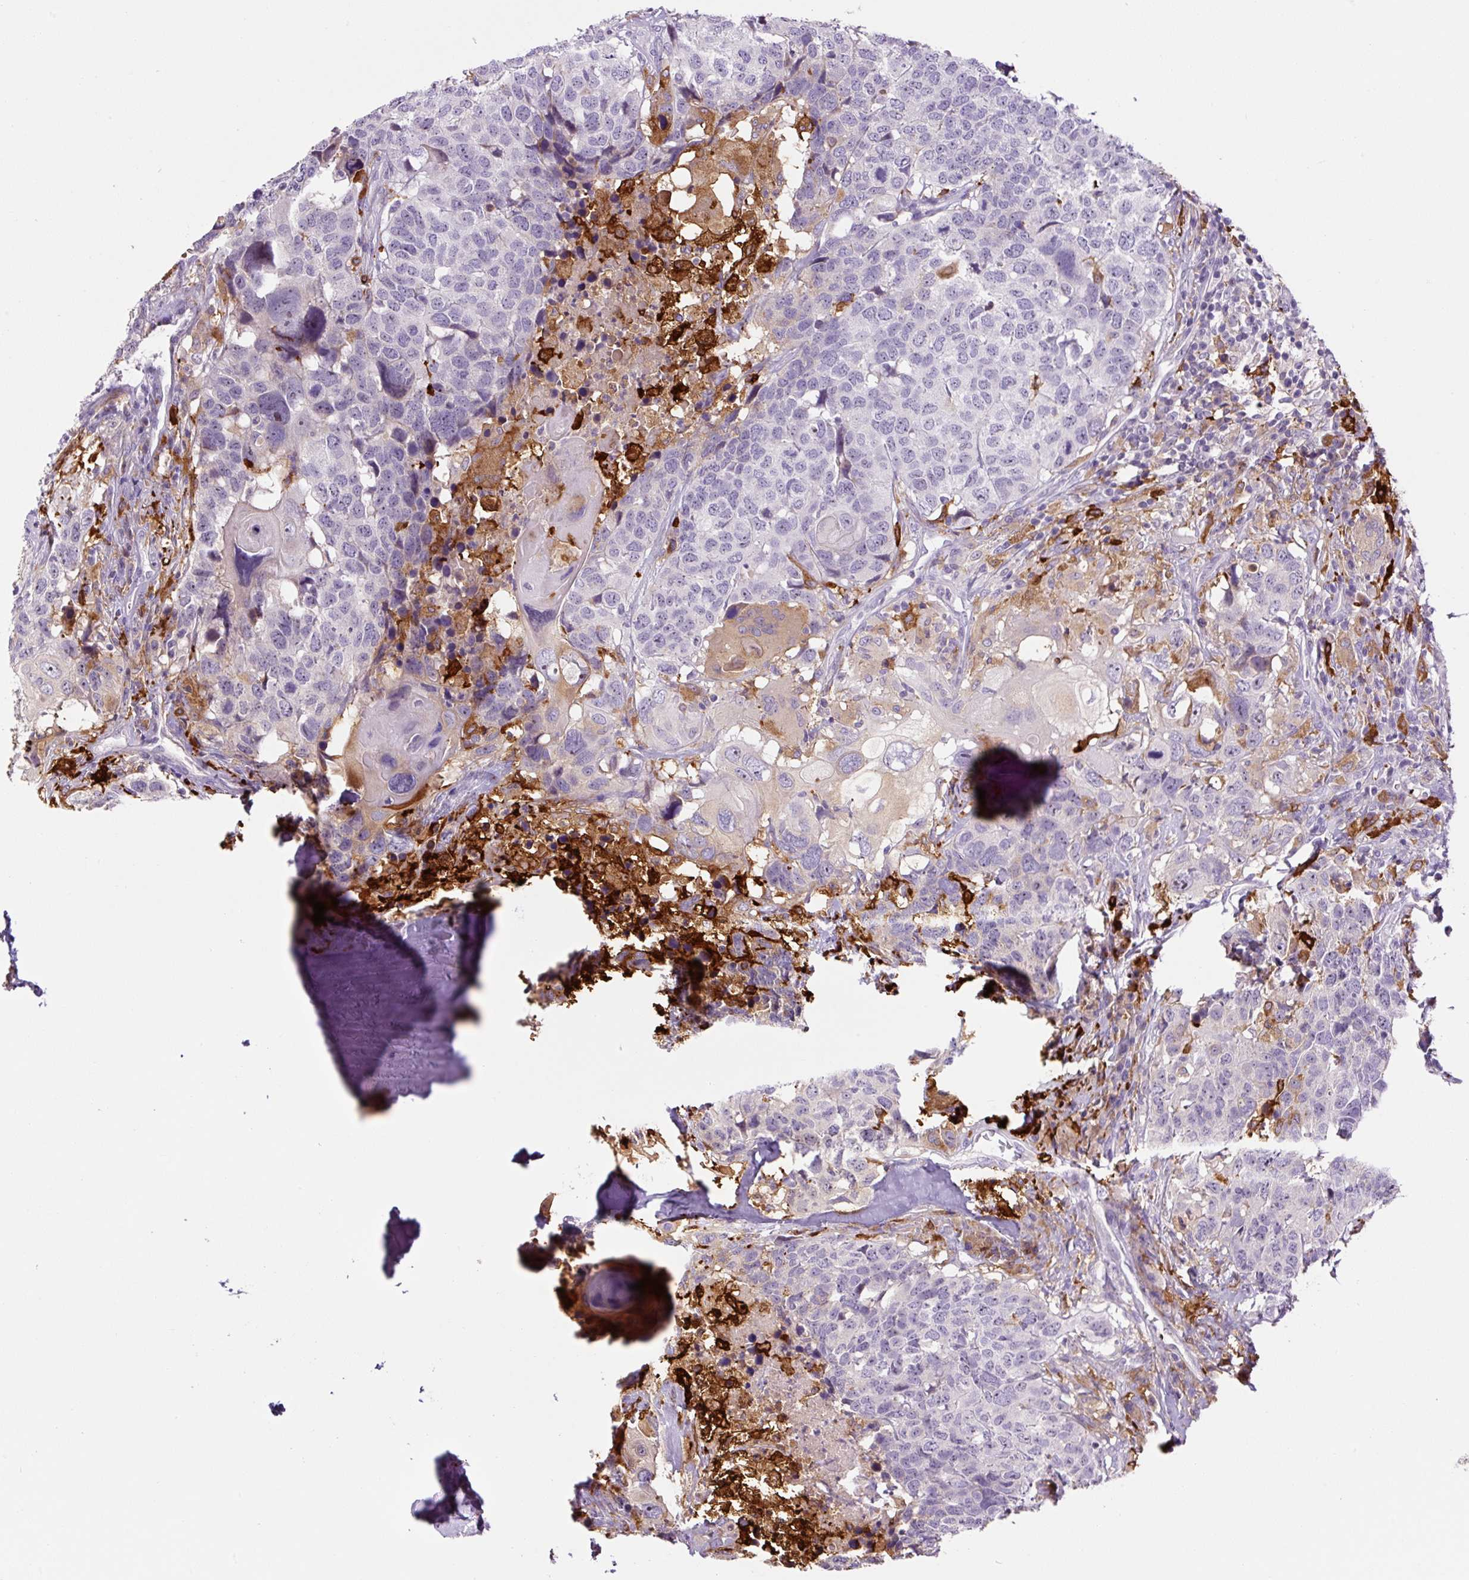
{"staining": {"intensity": "negative", "quantity": "none", "location": "none"}, "tissue": "head and neck cancer", "cell_type": "Tumor cells", "image_type": "cancer", "snomed": [{"axis": "morphology", "description": "Normal tissue, NOS"}, {"axis": "morphology", "description": "Squamous cell carcinoma, NOS"}, {"axis": "topography", "description": "Skeletal muscle"}, {"axis": "topography", "description": "Vascular tissue"}, {"axis": "topography", "description": "Peripheral nerve tissue"}, {"axis": "topography", "description": "Head-Neck"}], "caption": "This is a image of IHC staining of squamous cell carcinoma (head and neck), which shows no positivity in tumor cells.", "gene": "FUT10", "patient": {"sex": "male", "age": 66}}